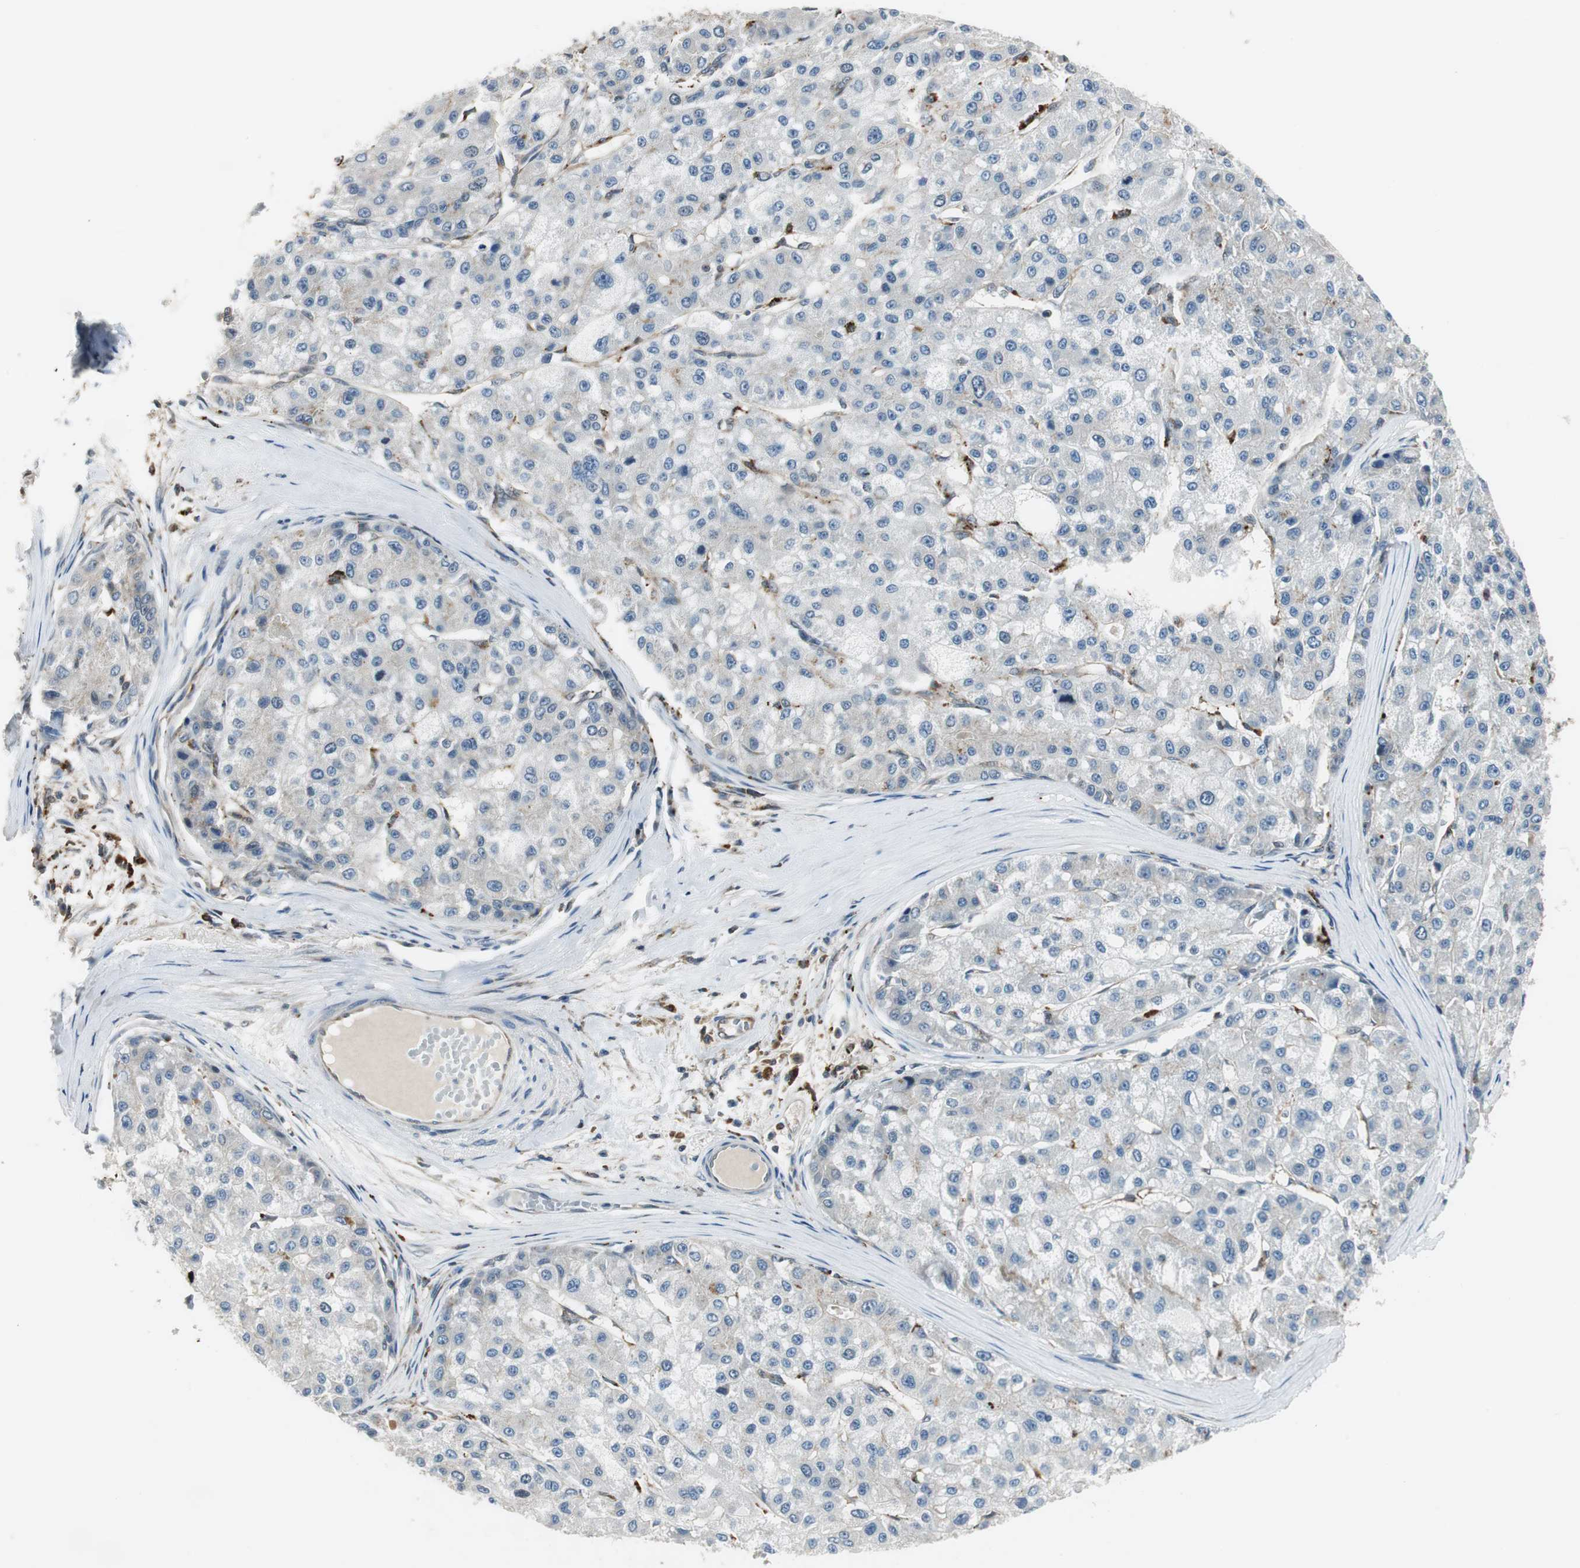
{"staining": {"intensity": "weak", "quantity": "<25%", "location": "cytoplasmic/membranous"}, "tissue": "liver cancer", "cell_type": "Tumor cells", "image_type": "cancer", "snomed": [{"axis": "morphology", "description": "Carcinoma, Hepatocellular, NOS"}, {"axis": "topography", "description": "Liver"}], "caption": "The immunohistochemistry histopathology image has no significant positivity in tumor cells of liver hepatocellular carcinoma tissue.", "gene": "NCK1", "patient": {"sex": "male", "age": 80}}